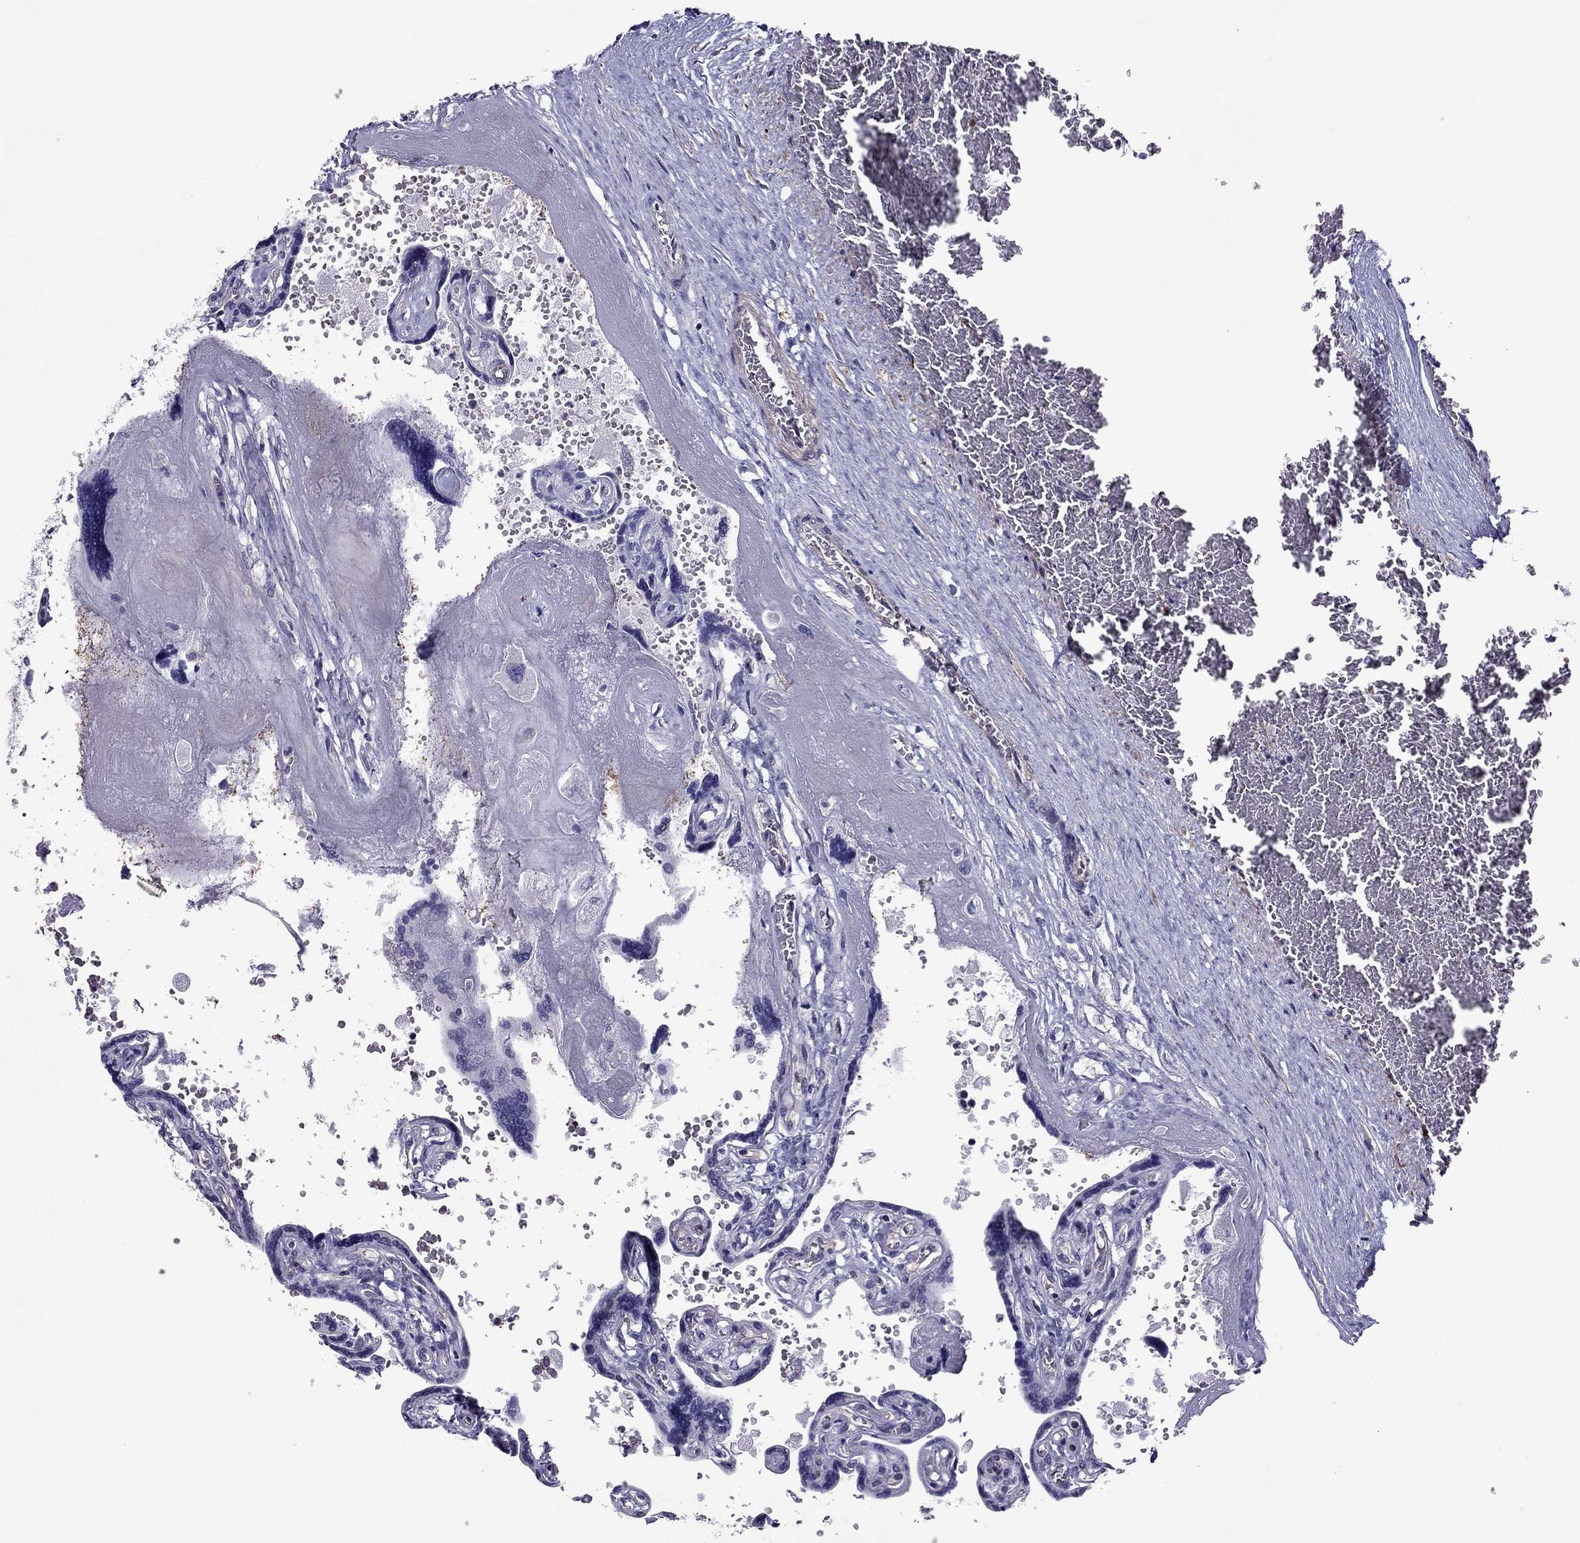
{"staining": {"intensity": "negative", "quantity": "none", "location": "none"}, "tissue": "placenta", "cell_type": "Decidual cells", "image_type": "normal", "snomed": [{"axis": "morphology", "description": "Normal tissue, NOS"}, {"axis": "topography", "description": "Placenta"}], "caption": "A photomicrograph of human placenta is negative for staining in decidual cells. (Immunohistochemistry (ihc), brightfield microscopy, high magnification).", "gene": "SLC16A8", "patient": {"sex": "female", "age": 32}}